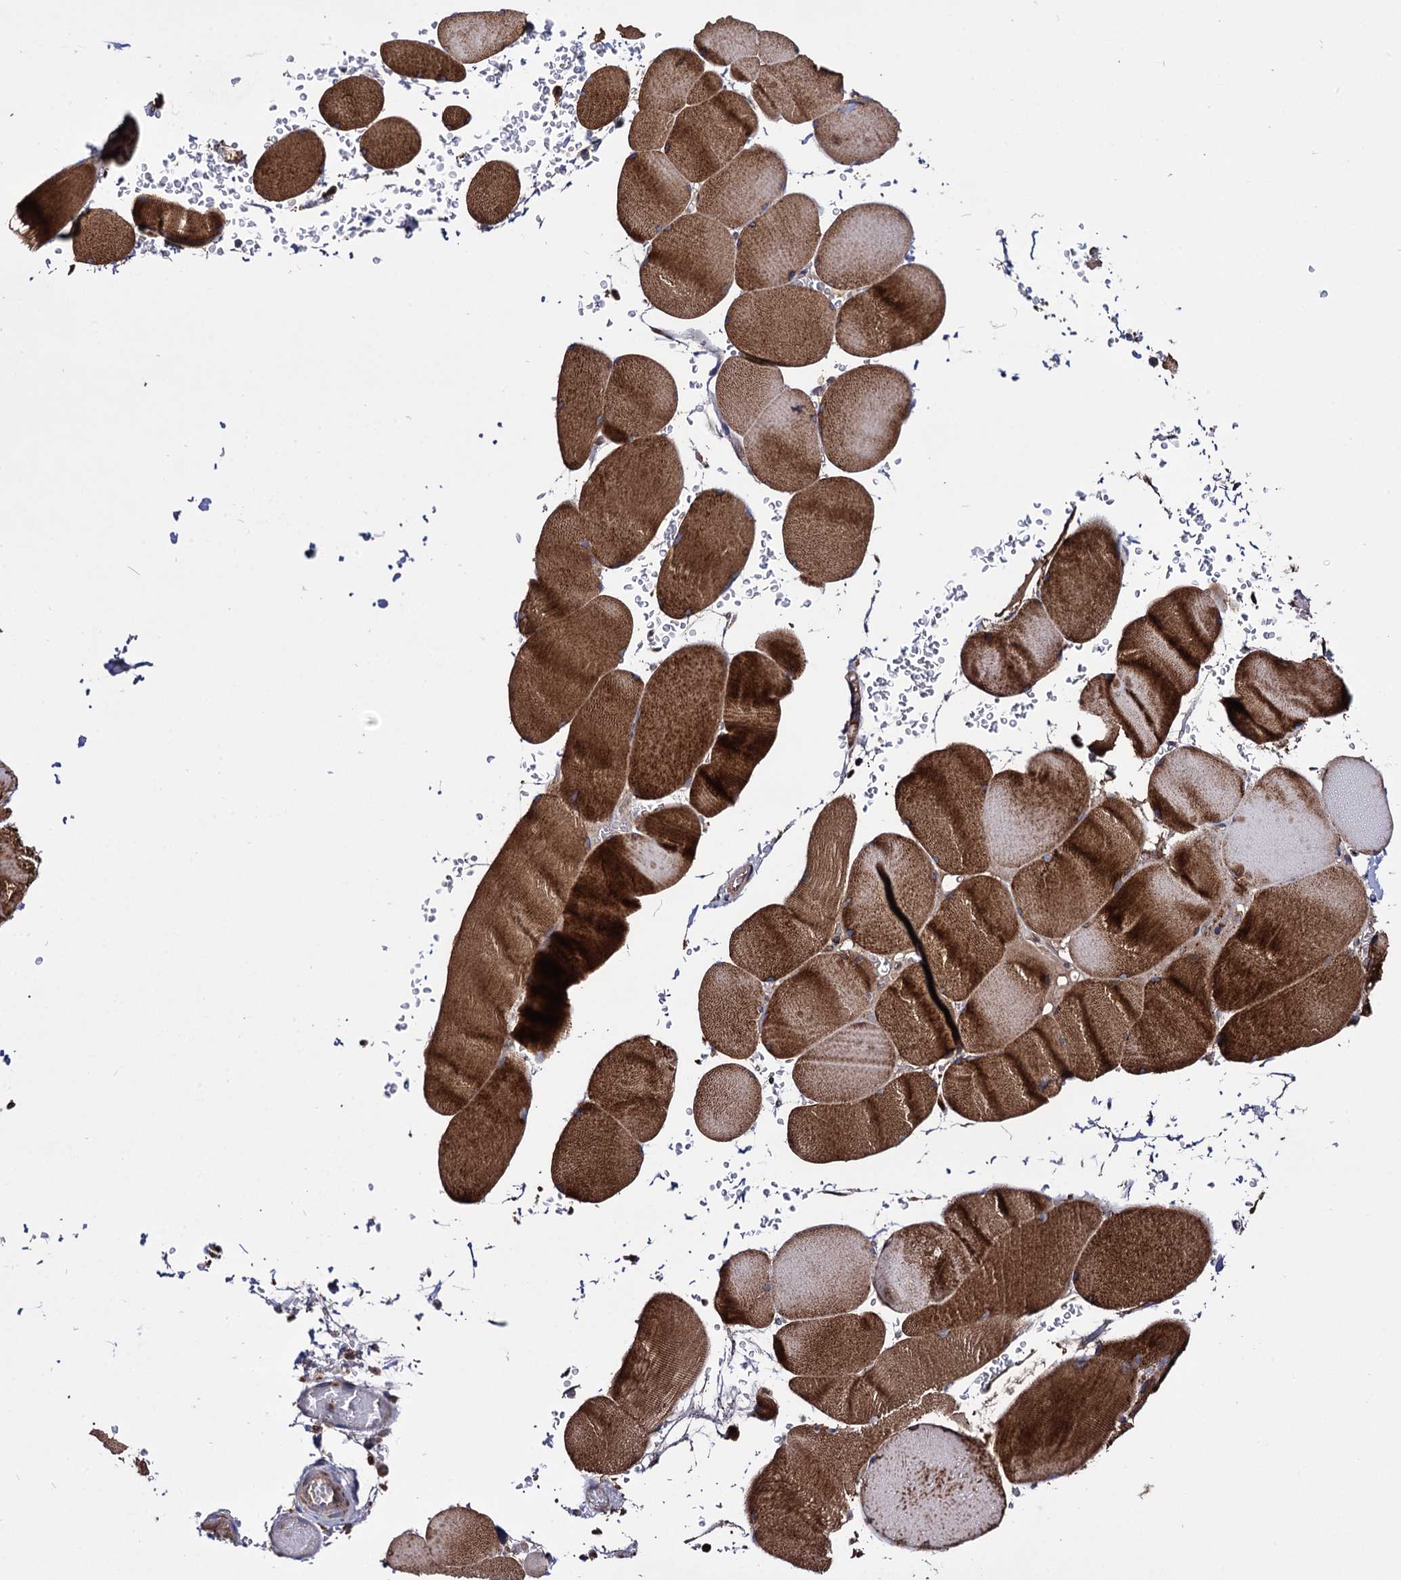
{"staining": {"intensity": "strong", "quantity": ">75%", "location": "cytoplasmic/membranous"}, "tissue": "skeletal muscle", "cell_type": "Myocytes", "image_type": "normal", "snomed": [{"axis": "morphology", "description": "Normal tissue, NOS"}, {"axis": "topography", "description": "Skeletal muscle"}, {"axis": "topography", "description": "Head-Neck"}], "caption": "Protein expression analysis of benign skeletal muscle reveals strong cytoplasmic/membranous expression in approximately >75% of myocytes.", "gene": "IQCH", "patient": {"sex": "male", "age": 66}}